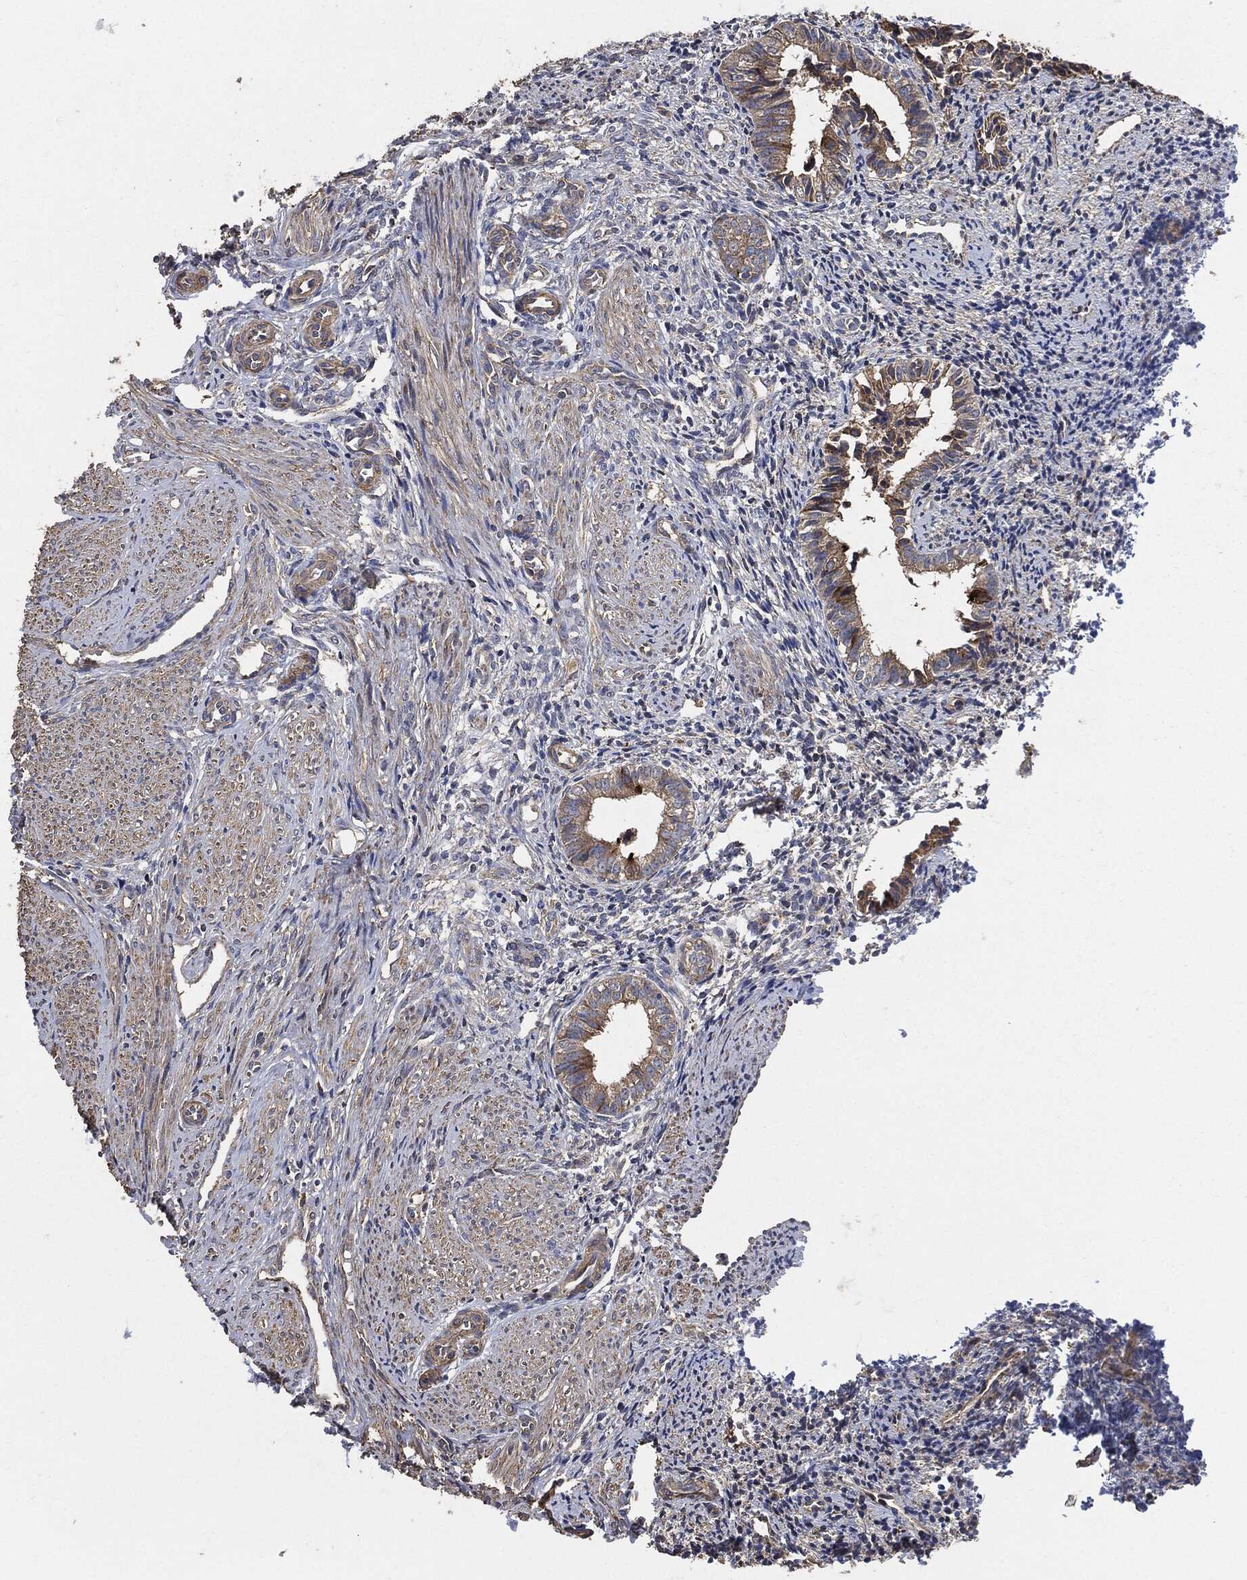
{"staining": {"intensity": "negative", "quantity": "none", "location": "none"}, "tissue": "endometrium", "cell_type": "Cells in endometrial stroma", "image_type": "normal", "snomed": [{"axis": "morphology", "description": "Normal tissue, NOS"}, {"axis": "topography", "description": "Endometrium"}], "caption": "A high-resolution micrograph shows immunohistochemistry (IHC) staining of normal endometrium, which displays no significant staining in cells in endometrial stroma.", "gene": "STK3", "patient": {"sex": "female", "age": 47}}